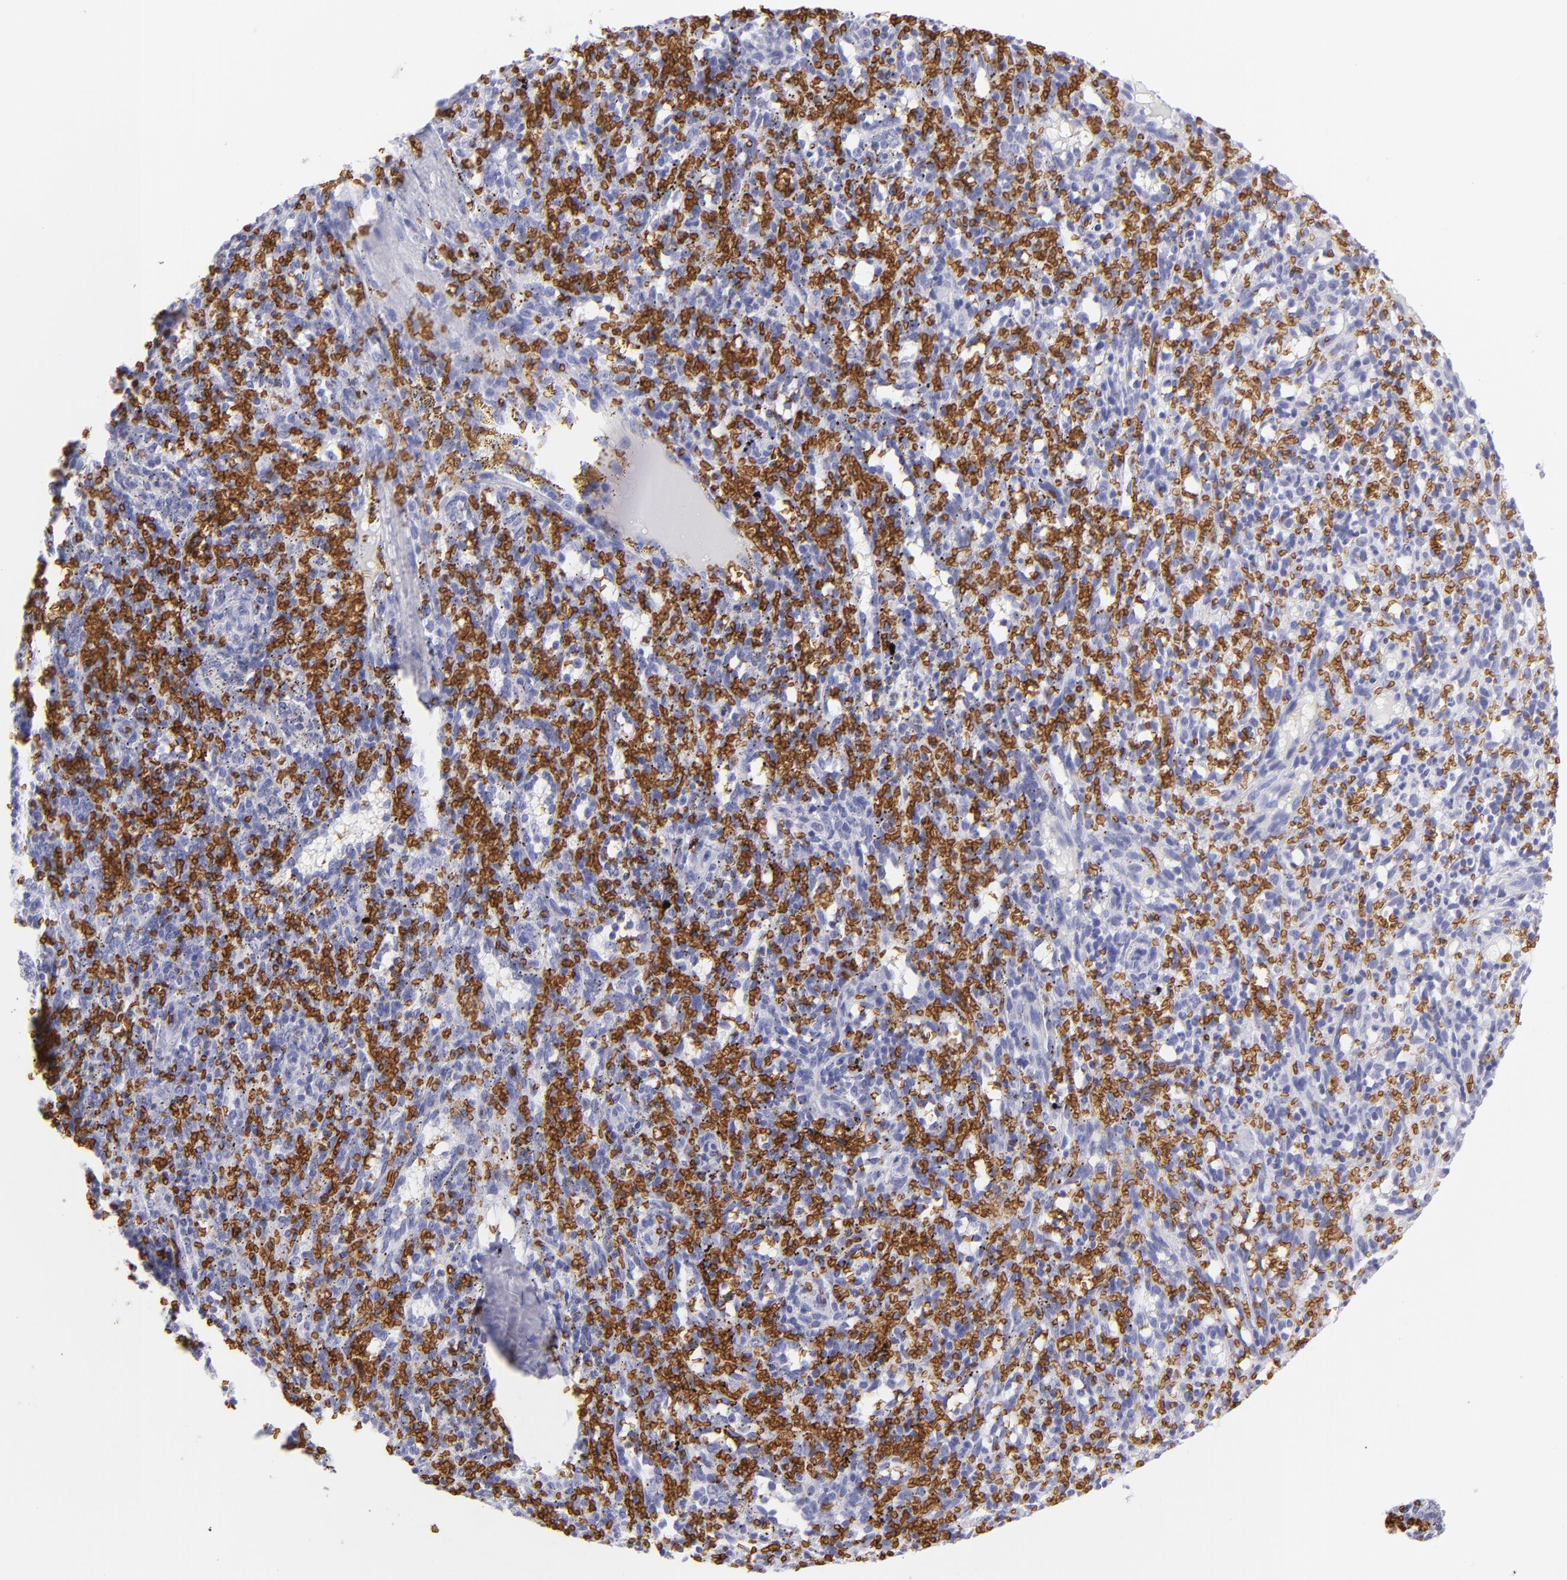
{"staining": {"intensity": "negative", "quantity": "none", "location": "none"}, "tissue": "spleen", "cell_type": "Cells in red pulp", "image_type": "normal", "snomed": [{"axis": "morphology", "description": "Normal tissue, NOS"}, {"axis": "topography", "description": "Spleen"}], "caption": "IHC of unremarkable spleen displays no positivity in cells in red pulp.", "gene": "GYPA", "patient": {"sex": "female", "age": 10}}